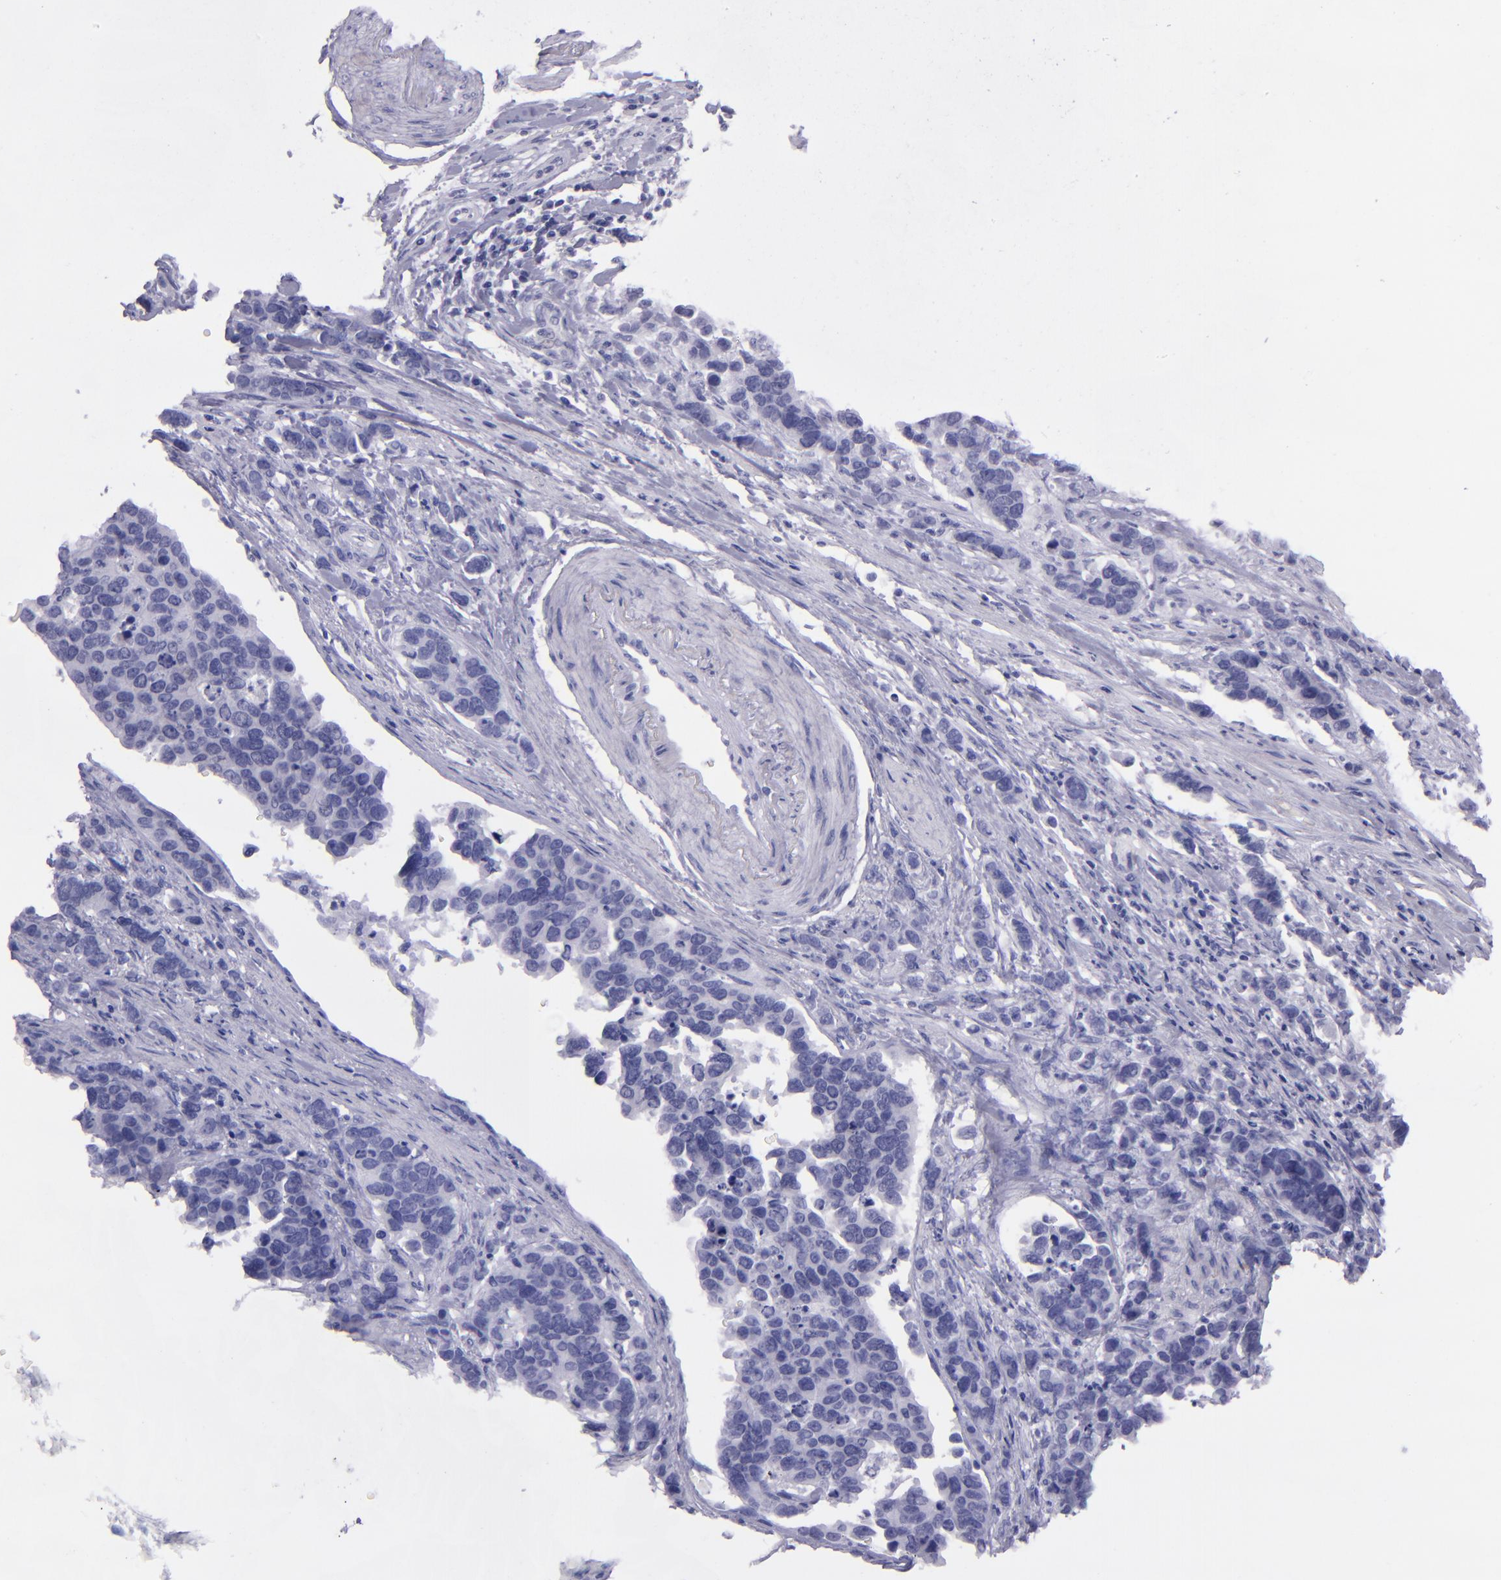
{"staining": {"intensity": "negative", "quantity": "none", "location": "none"}, "tissue": "stomach cancer", "cell_type": "Tumor cells", "image_type": "cancer", "snomed": [{"axis": "morphology", "description": "Adenocarcinoma, NOS"}, {"axis": "topography", "description": "Stomach, upper"}], "caption": "There is no significant staining in tumor cells of stomach adenocarcinoma.", "gene": "TNNT3", "patient": {"sex": "male", "age": 71}}